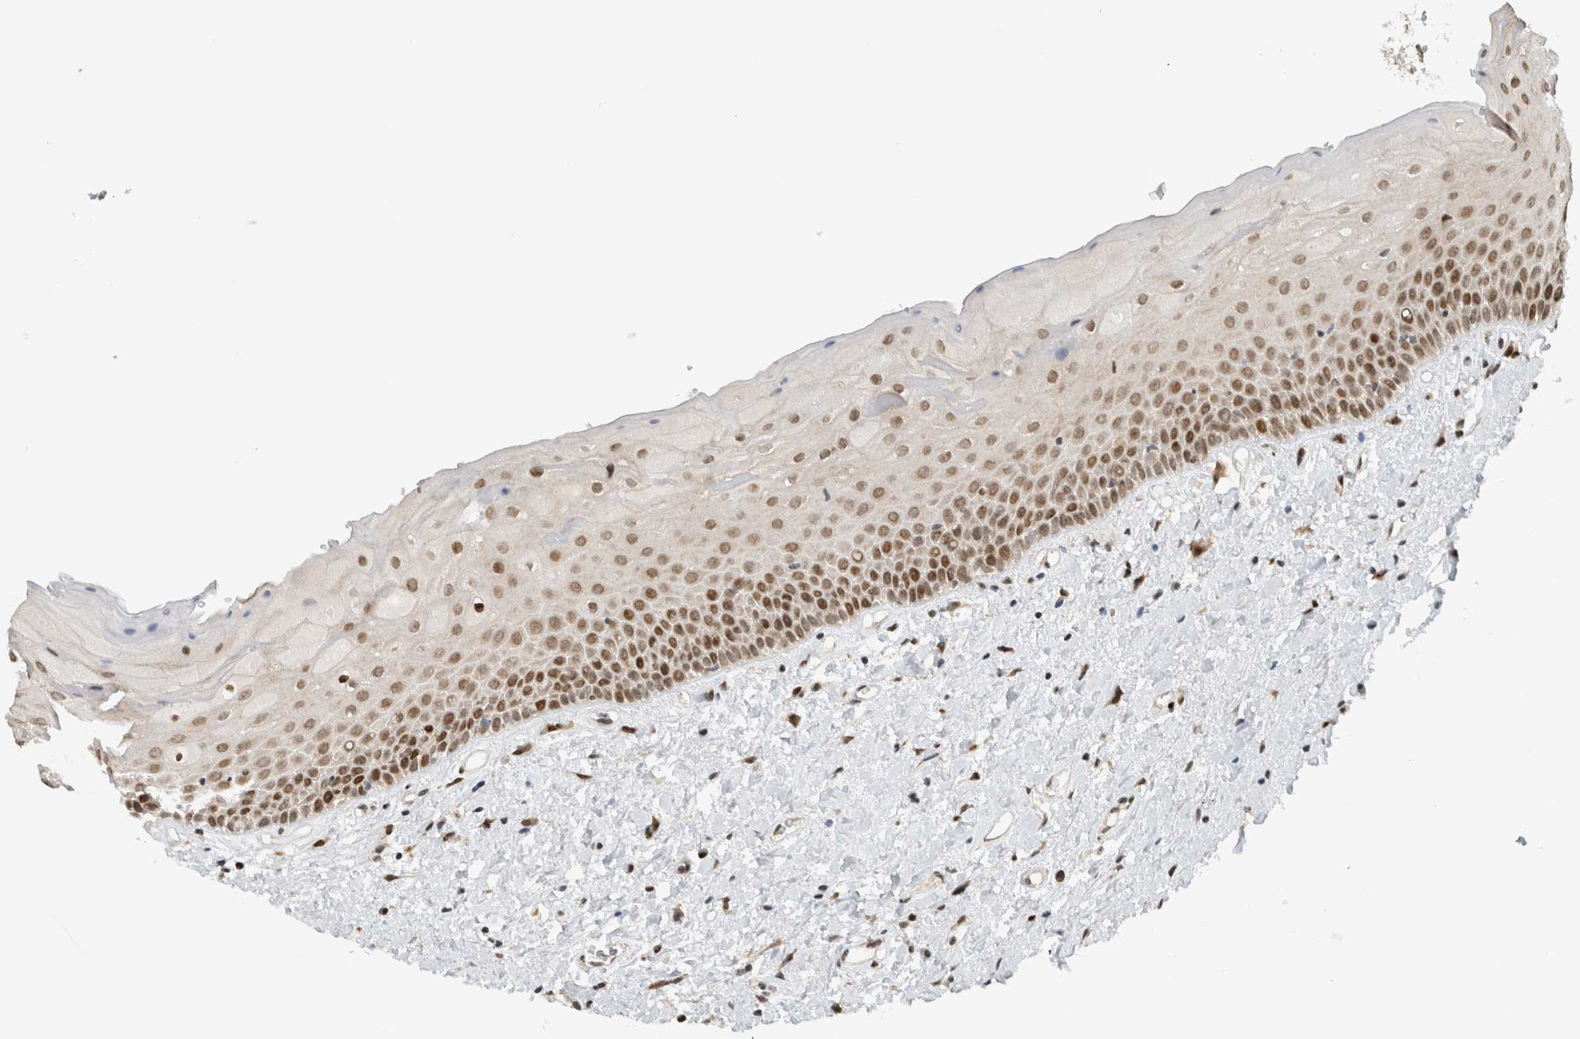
{"staining": {"intensity": "moderate", "quantity": ">75%", "location": "nuclear"}, "tissue": "oral mucosa", "cell_type": "Squamous epithelial cells", "image_type": "normal", "snomed": [{"axis": "morphology", "description": "Normal tissue, NOS"}, {"axis": "topography", "description": "Oral tissue"}], "caption": "Immunohistochemistry (IHC) (DAB (3,3'-diaminobenzidine)) staining of unremarkable human oral mucosa shows moderate nuclear protein positivity in approximately >75% of squamous epithelial cells.", "gene": "HNRNPR", "patient": {"sex": "female", "age": 76}}